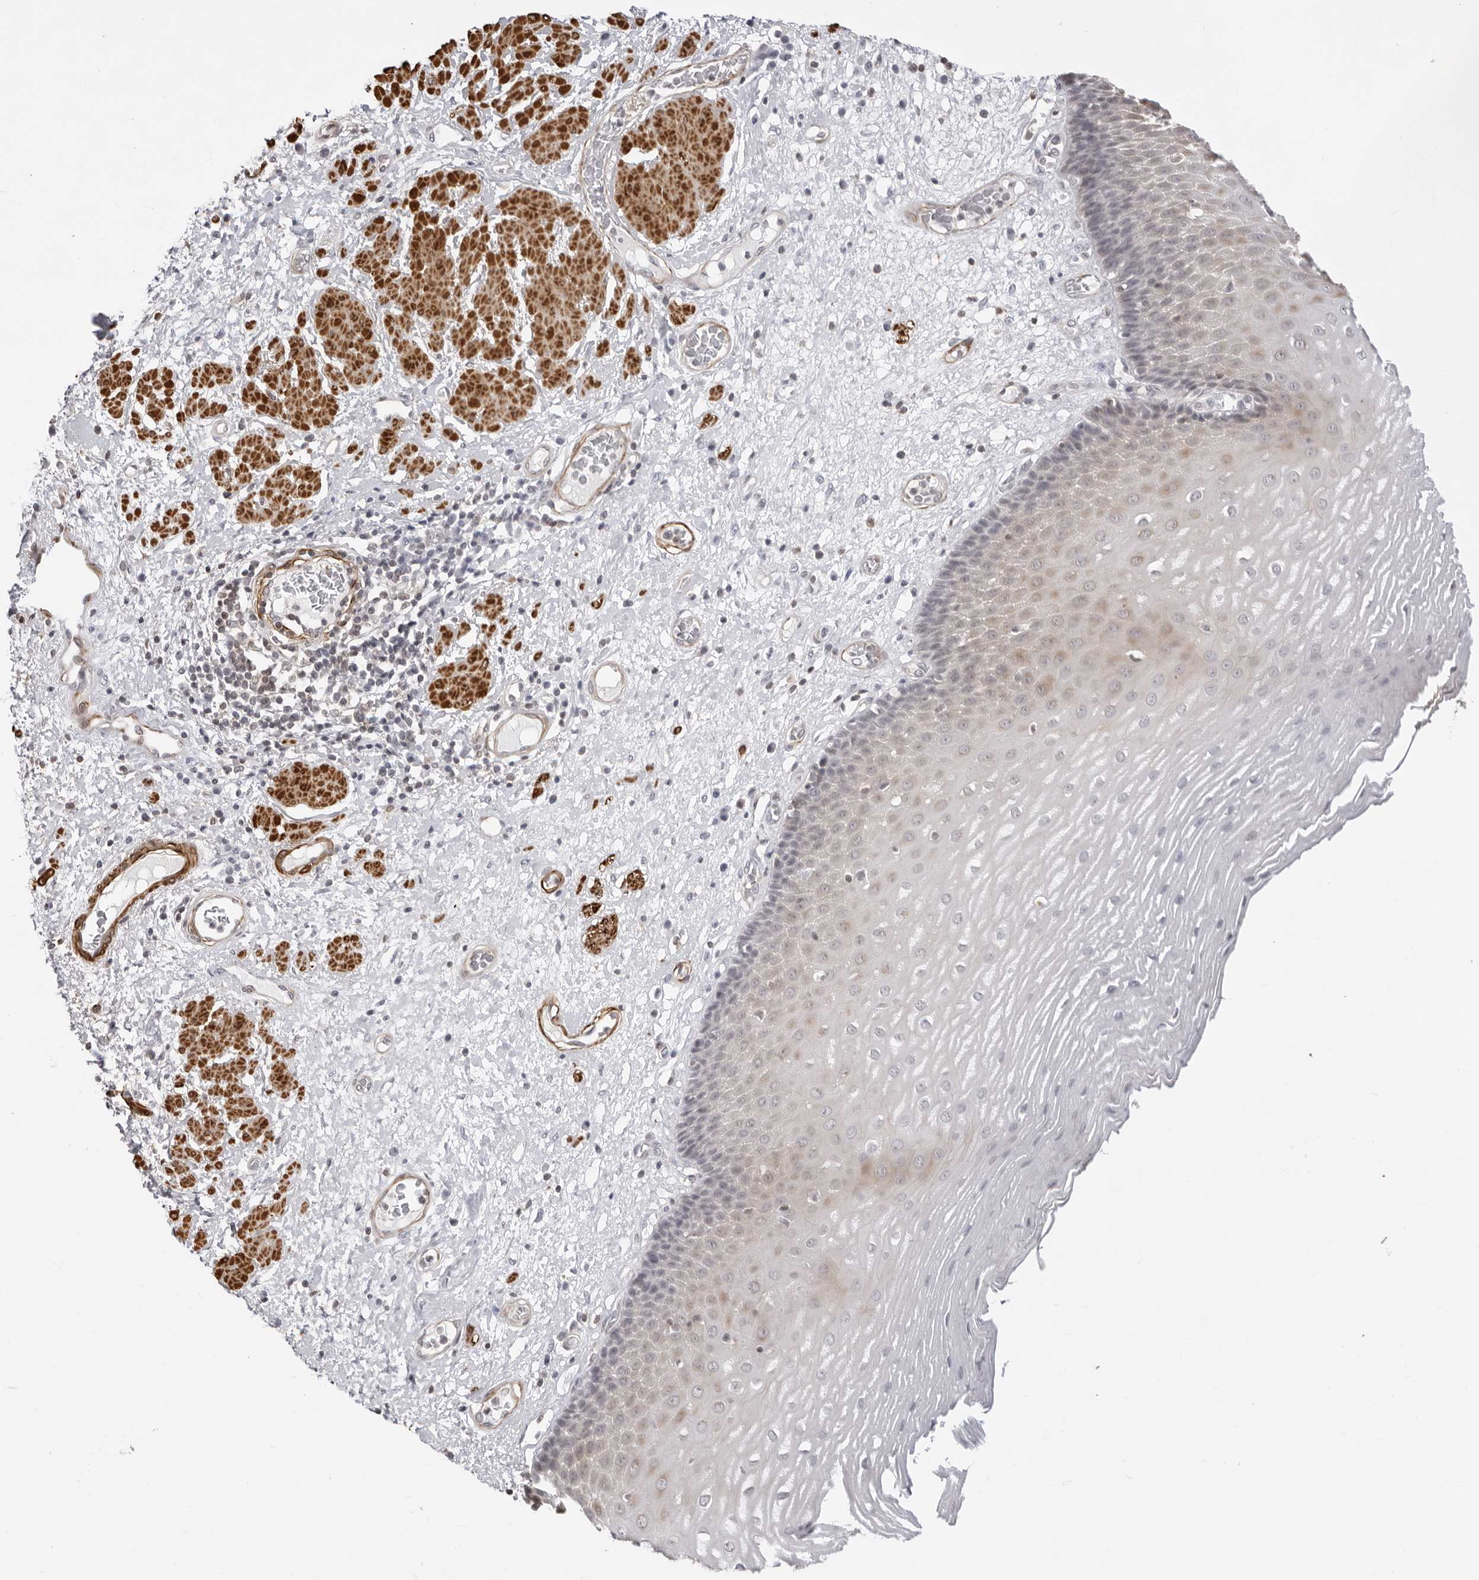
{"staining": {"intensity": "moderate", "quantity": "<25%", "location": "cytoplasmic/membranous"}, "tissue": "esophagus", "cell_type": "Squamous epithelial cells", "image_type": "normal", "snomed": [{"axis": "morphology", "description": "Normal tissue, NOS"}, {"axis": "morphology", "description": "Adenocarcinoma, NOS"}, {"axis": "topography", "description": "Esophagus"}], "caption": "Immunohistochemistry (IHC) (DAB) staining of unremarkable human esophagus displays moderate cytoplasmic/membranous protein staining in about <25% of squamous epithelial cells. (brown staining indicates protein expression, while blue staining denotes nuclei).", "gene": "UNK", "patient": {"sex": "male", "age": 62}}